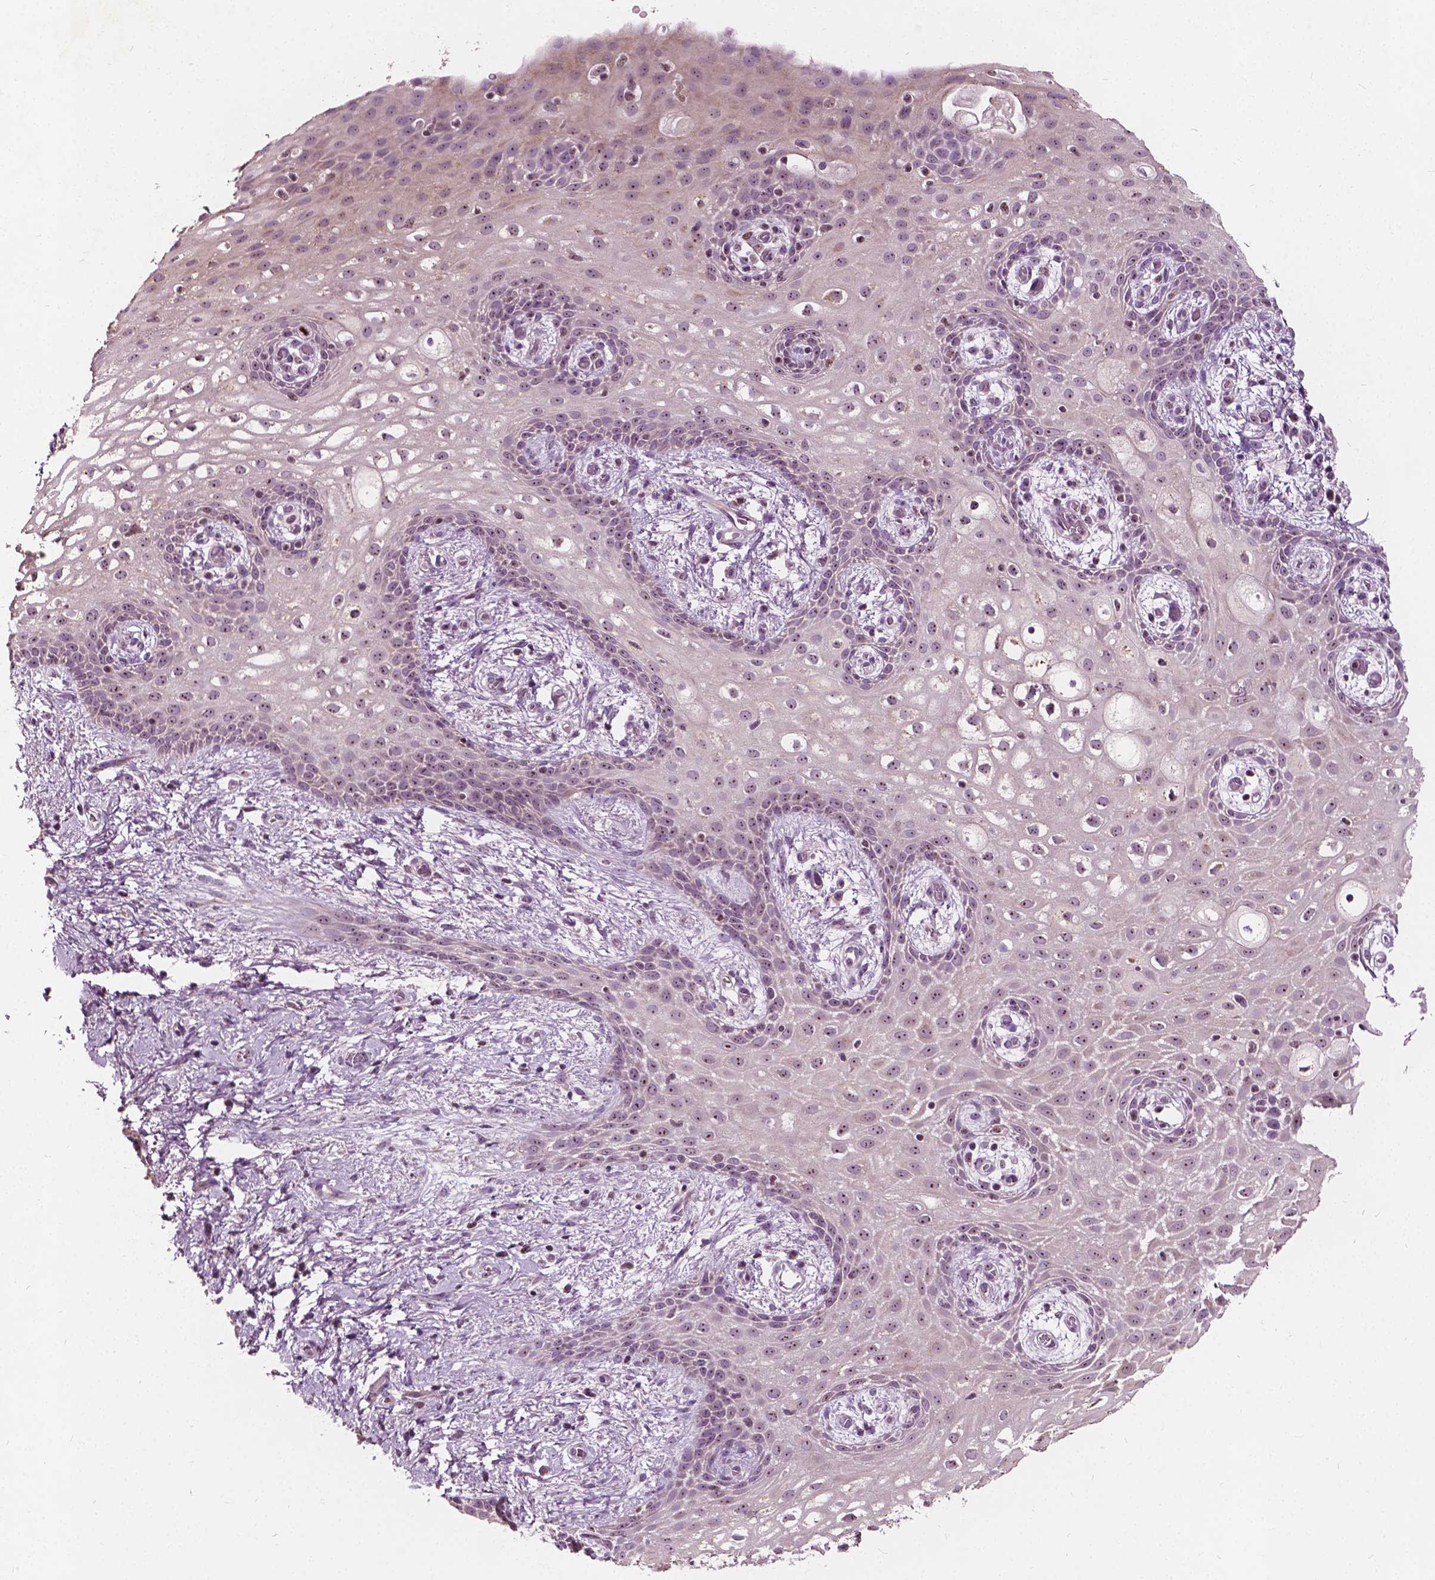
{"staining": {"intensity": "moderate", "quantity": ">75%", "location": "nuclear"}, "tissue": "skin", "cell_type": "Epidermal cells", "image_type": "normal", "snomed": [{"axis": "morphology", "description": "Normal tissue, NOS"}, {"axis": "topography", "description": "Anal"}], "caption": "Immunohistochemistry (DAB (3,3'-diaminobenzidine)) staining of normal human skin displays moderate nuclear protein expression in approximately >75% of epidermal cells. Using DAB (3,3'-diaminobenzidine) (brown) and hematoxylin (blue) stains, captured at high magnification using brightfield microscopy.", "gene": "ODF3L2", "patient": {"sex": "female", "age": 46}}